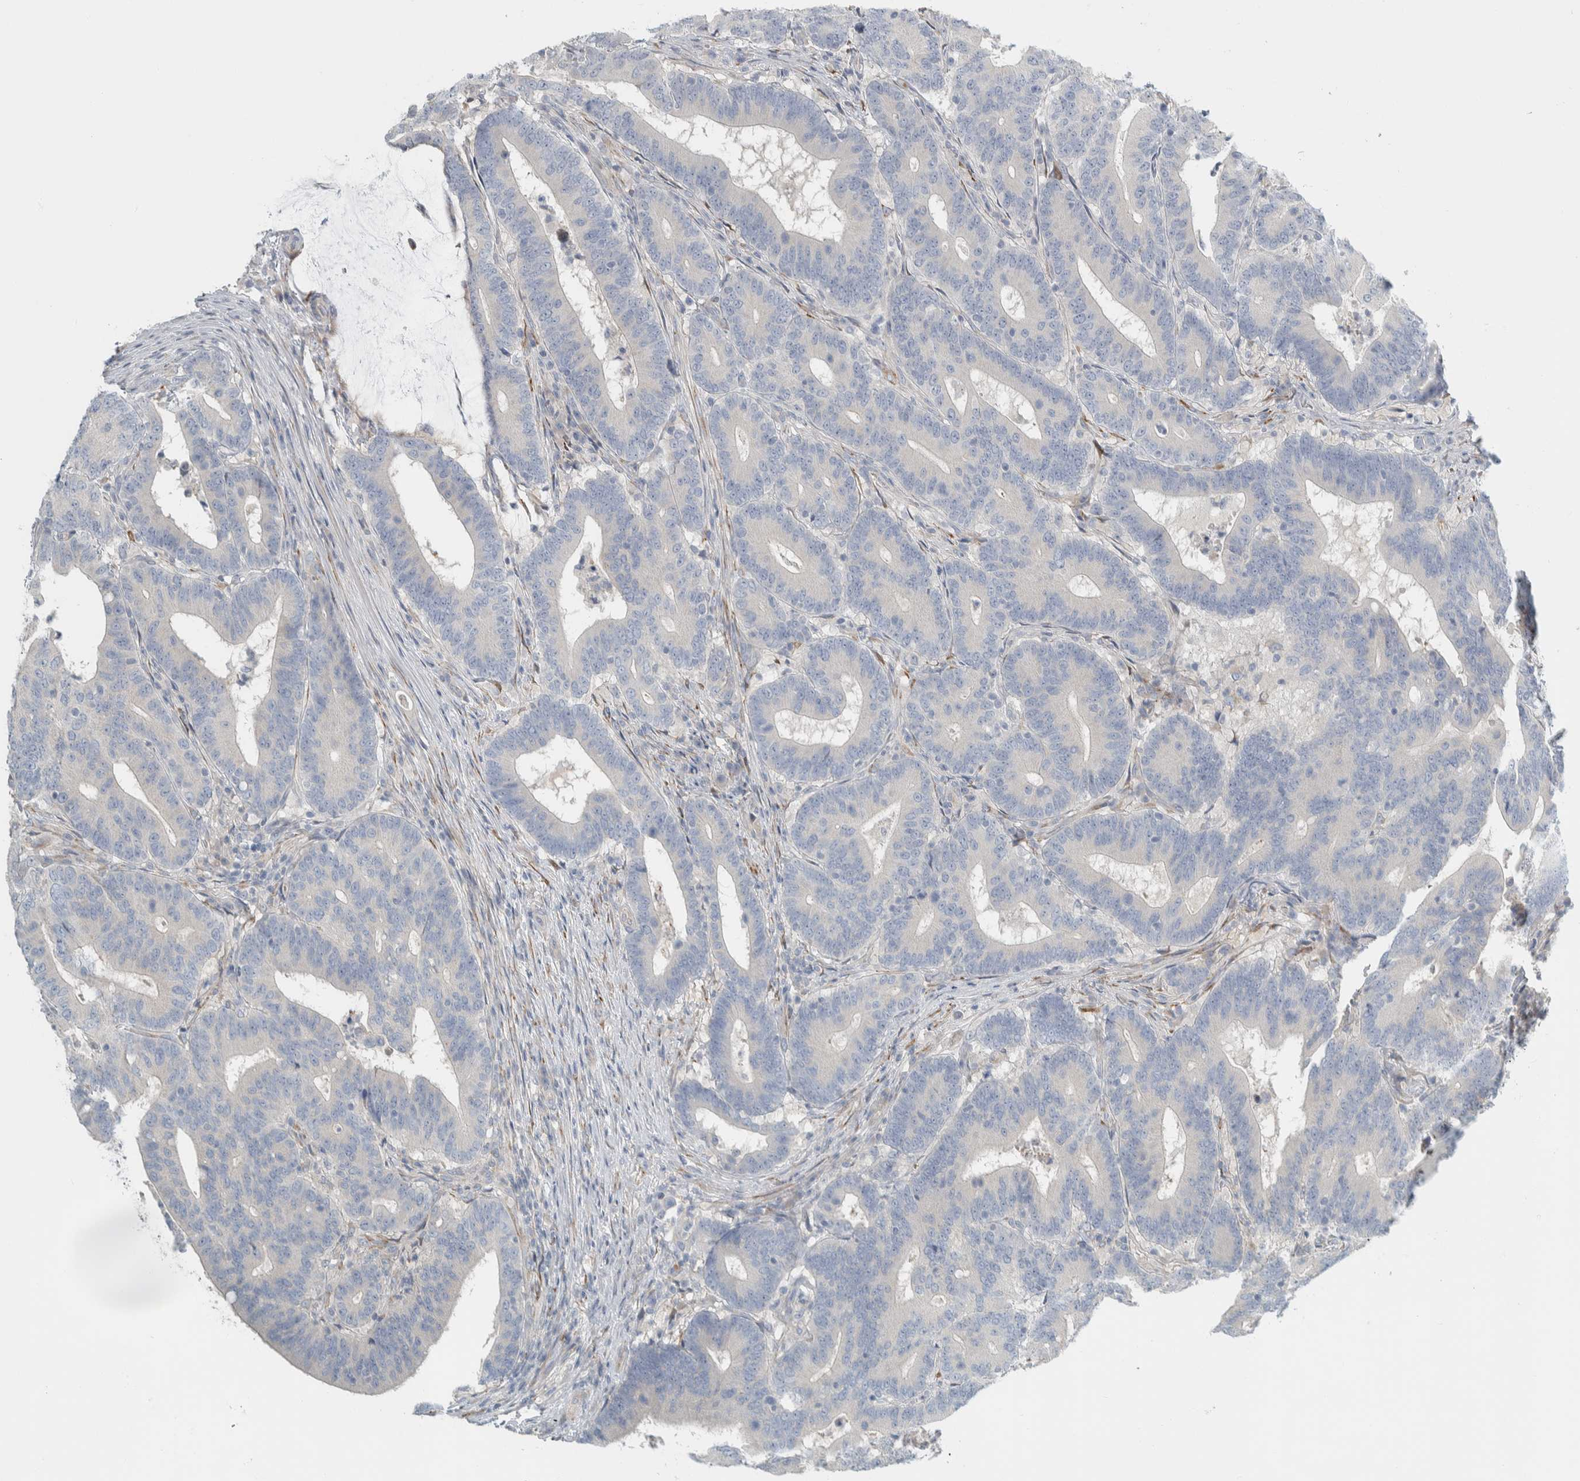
{"staining": {"intensity": "negative", "quantity": "none", "location": "none"}, "tissue": "colorectal cancer", "cell_type": "Tumor cells", "image_type": "cancer", "snomed": [{"axis": "morphology", "description": "Adenocarcinoma, NOS"}, {"axis": "topography", "description": "Colon"}], "caption": "Immunohistochemical staining of human adenocarcinoma (colorectal) exhibits no significant staining in tumor cells.", "gene": "HGS", "patient": {"sex": "female", "age": 66}}